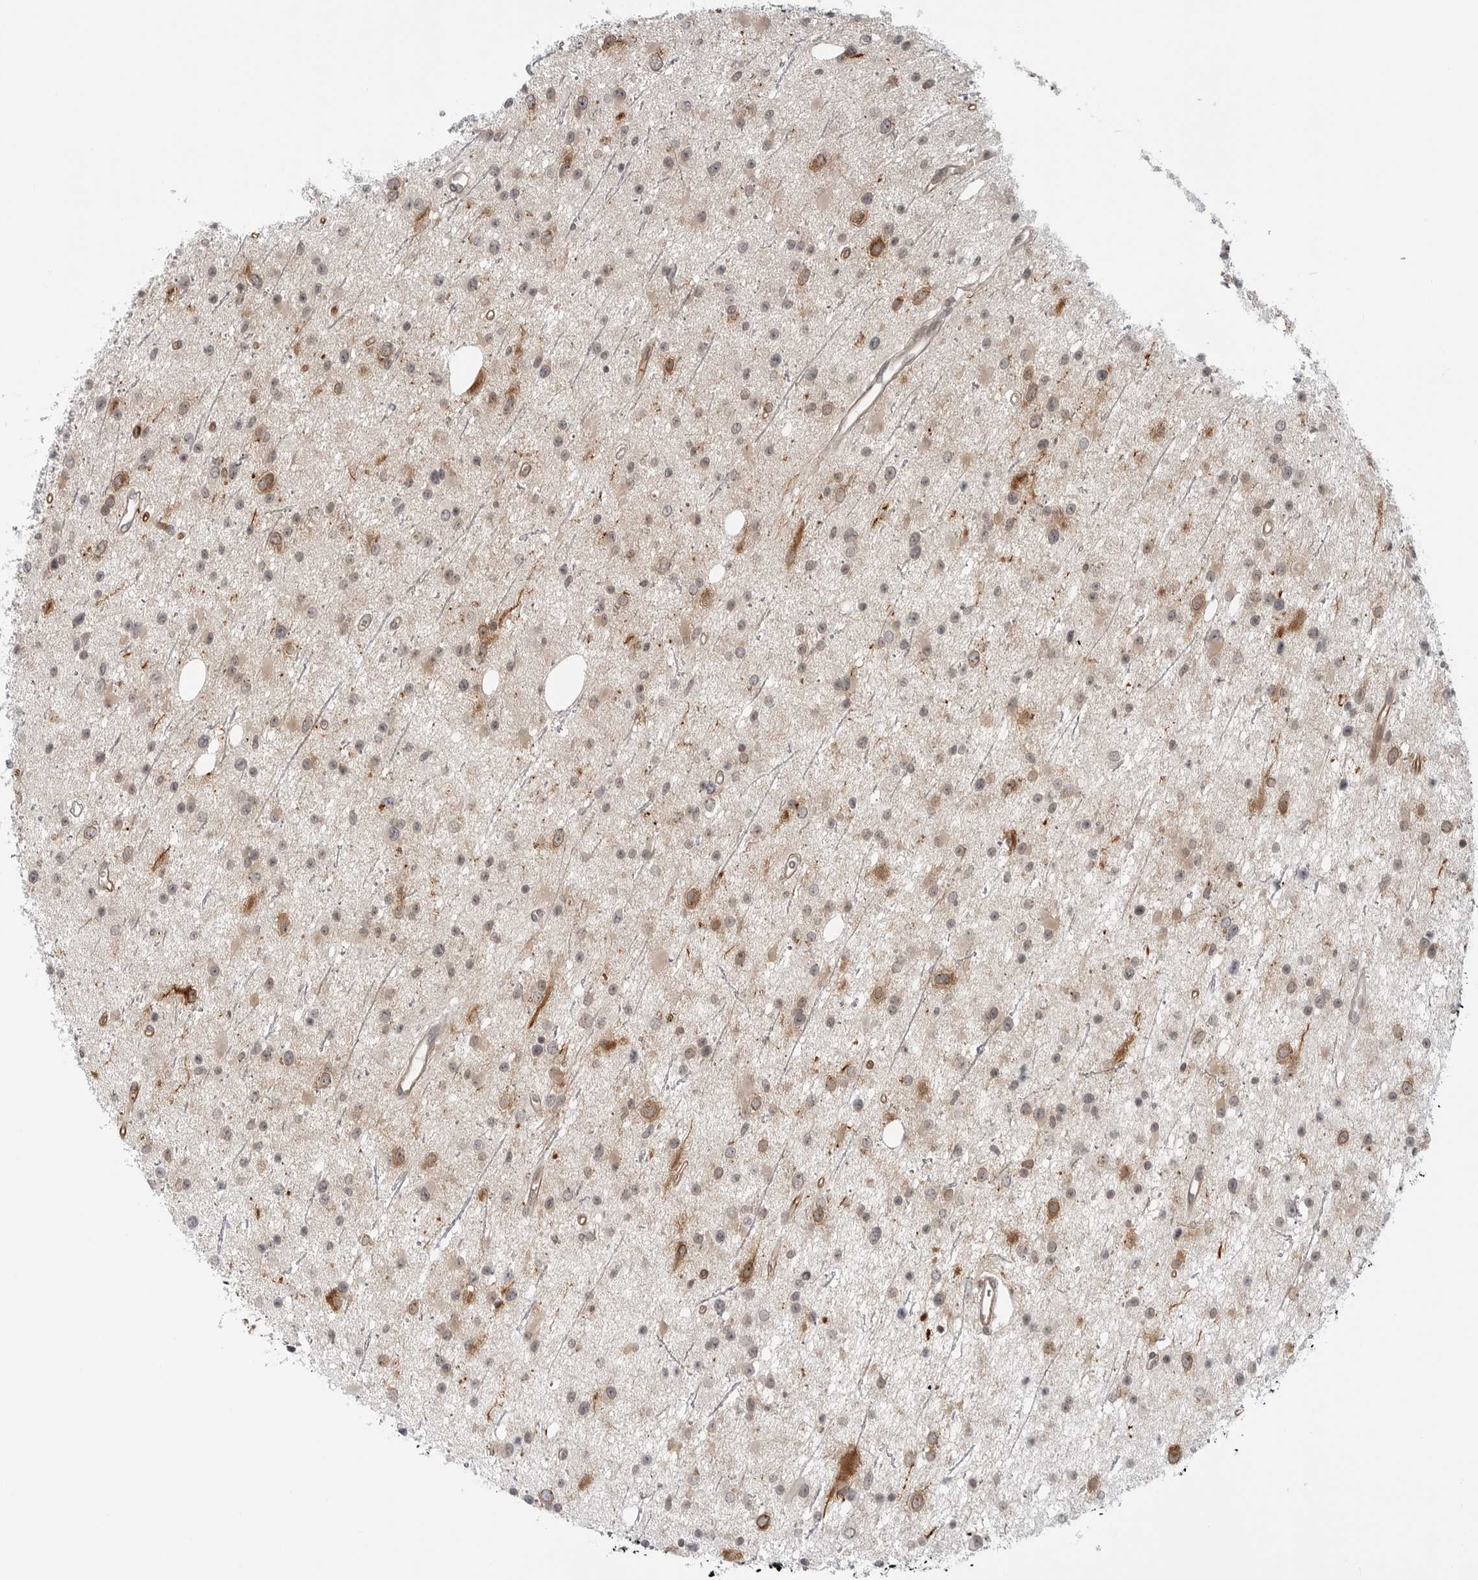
{"staining": {"intensity": "moderate", "quantity": "<25%", "location": "cytoplasmic/membranous"}, "tissue": "glioma", "cell_type": "Tumor cells", "image_type": "cancer", "snomed": [{"axis": "morphology", "description": "Glioma, malignant, Low grade"}, {"axis": "topography", "description": "Cerebral cortex"}], "caption": "Immunohistochemistry (DAB (3,3'-diaminobenzidine)) staining of human malignant glioma (low-grade) displays moderate cytoplasmic/membranous protein staining in approximately <25% of tumor cells. (brown staining indicates protein expression, while blue staining denotes nuclei).", "gene": "STXBP3", "patient": {"sex": "female", "age": 39}}